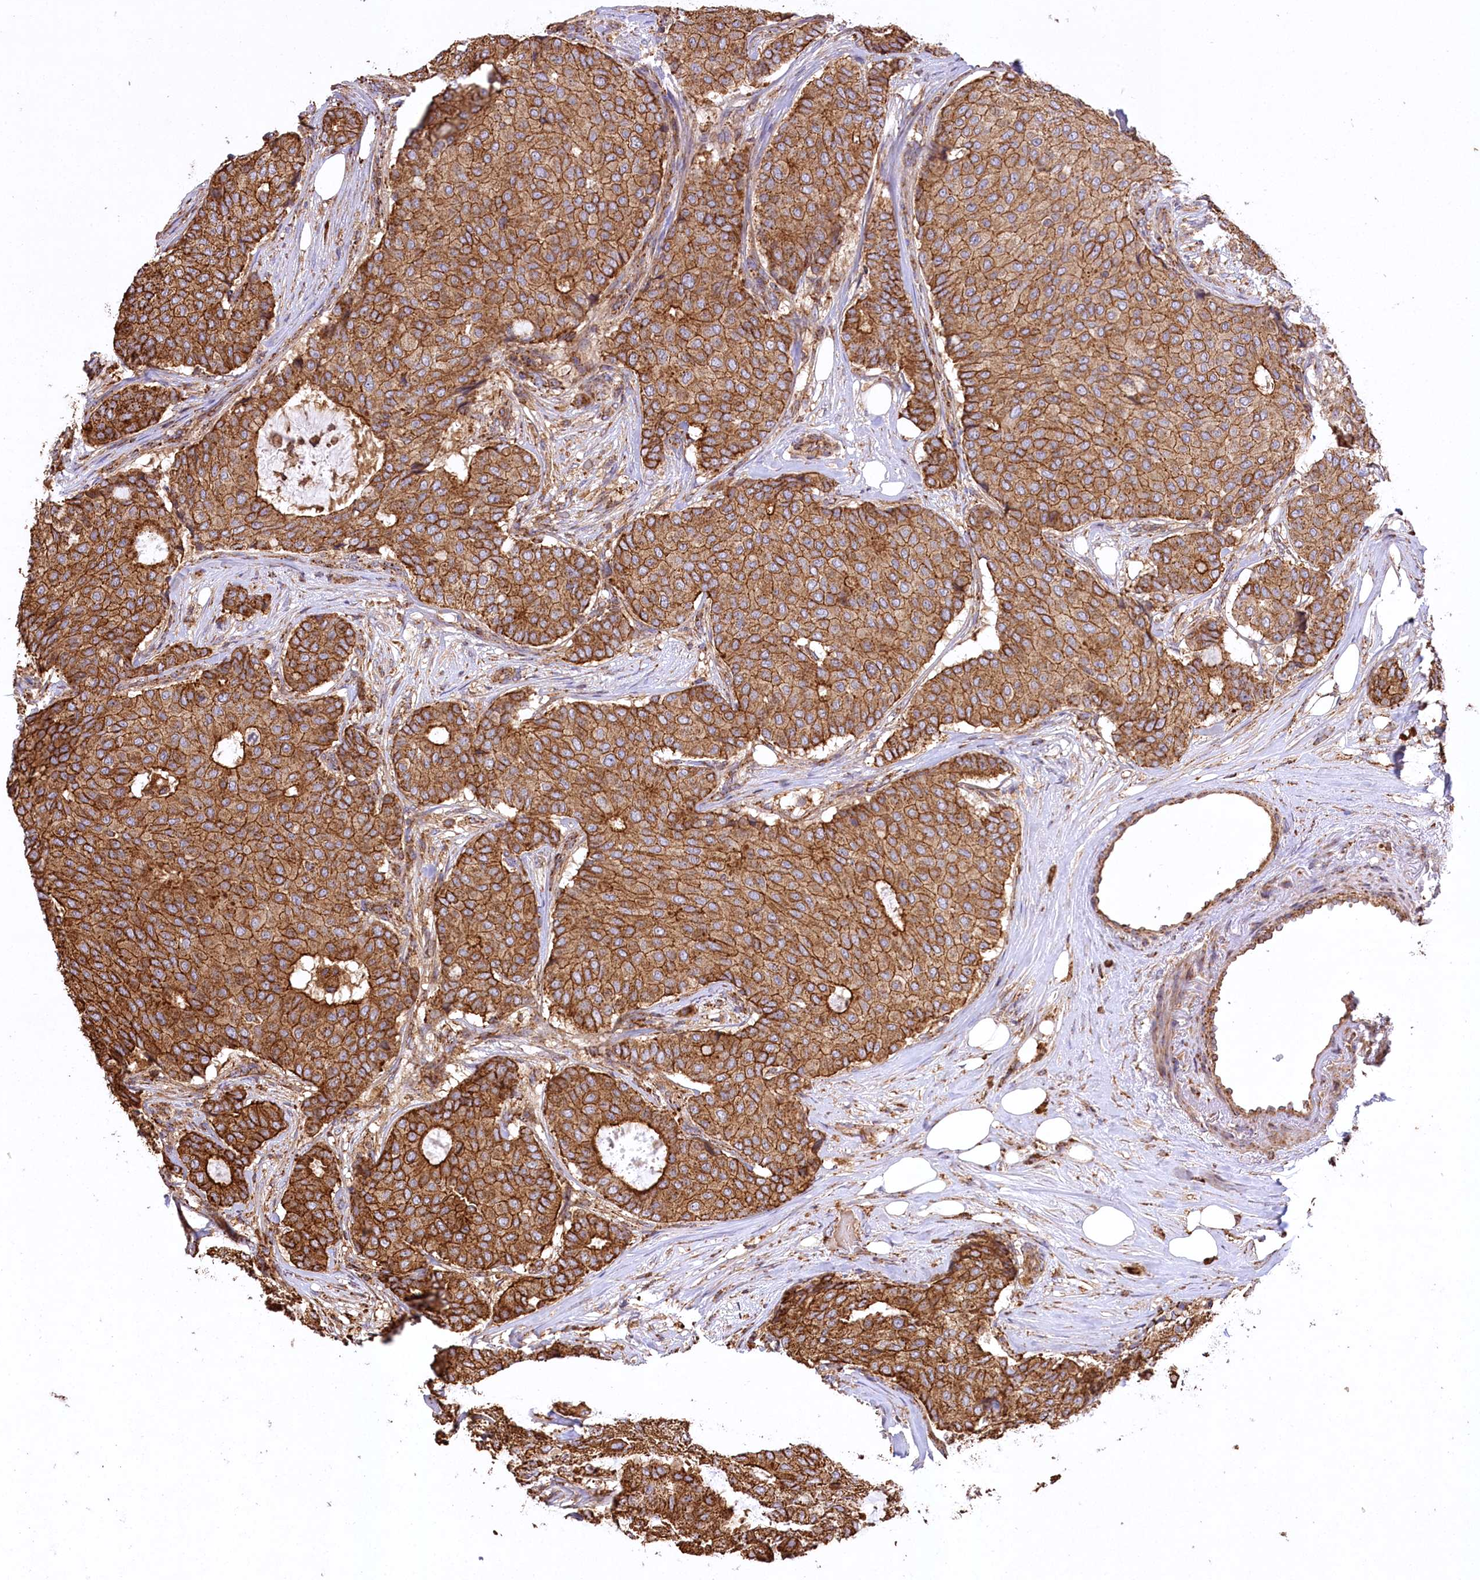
{"staining": {"intensity": "strong", "quantity": ">75%", "location": "cytoplasmic/membranous"}, "tissue": "breast cancer", "cell_type": "Tumor cells", "image_type": "cancer", "snomed": [{"axis": "morphology", "description": "Duct carcinoma"}, {"axis": "topography", "description": "Breast"}], "caption": "Strong cytoplasmic/membranous expression is seen in about >75% of tumor cells in breast cancer. (DAB IHC with brightfield microscopy, high magnification).", "gene": "CARD19", "patient": {"sex": "female", "age": 75}}